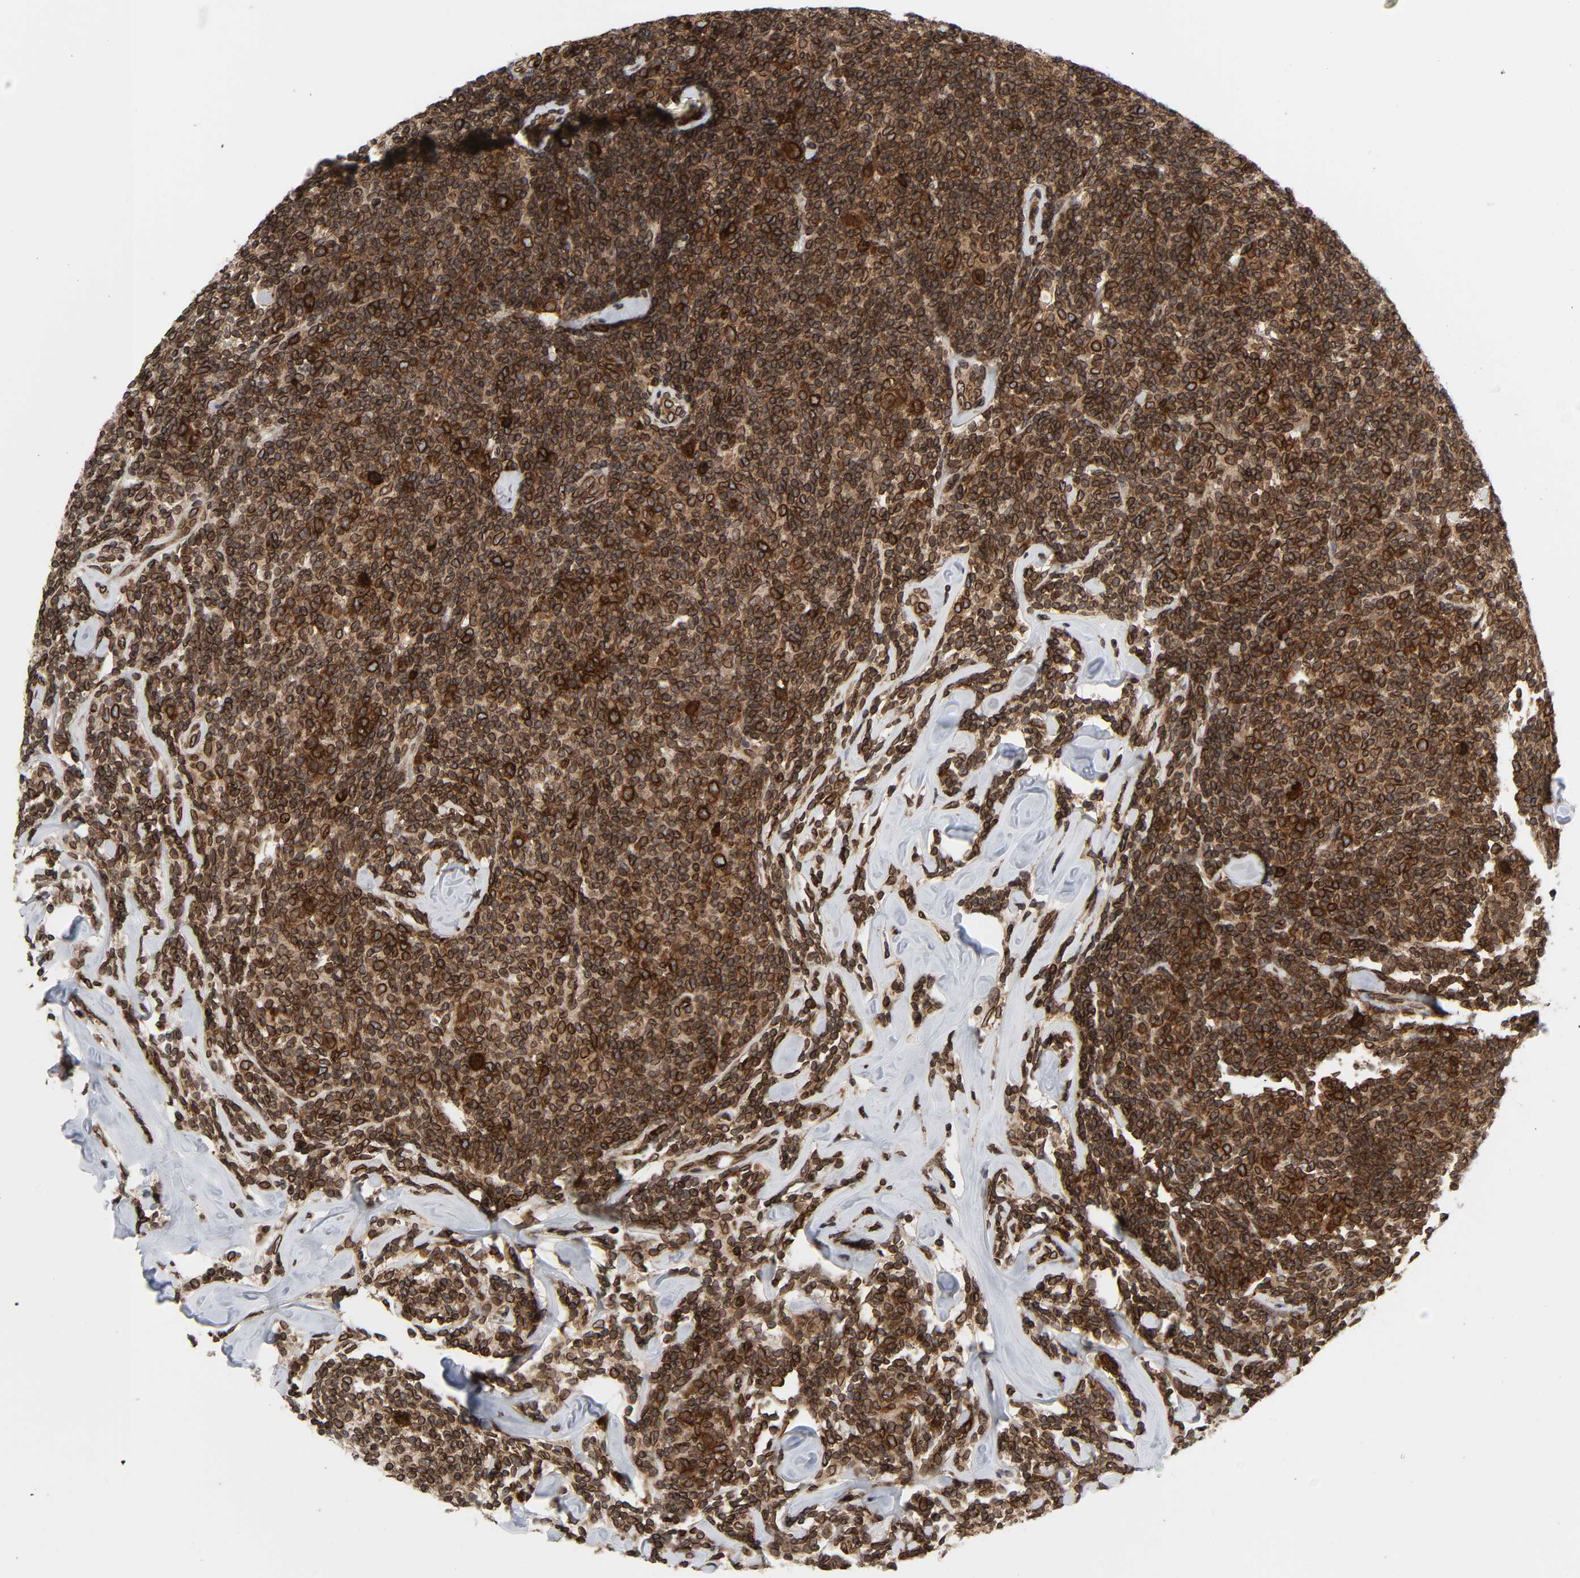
{"staining": {"intensity": "strong", "quantity": ">75%", "location": "cytoplasmic/membranous,nuclear"}, "tissue": "lymphoma", "cell_type": "Tumor cells", "image_type": "cancer", "snomed": [{"axis": "morphology", "description": "Malignant lymphoma, non-Hodgkin's type, Low grade"}, {"axis": "topography", "description": "Lymph node"}], "caption": "Malignant lymphoma, non-Hodgkin's type (low-grade) stained for a protein exhibits strong cytoplasmic/membranous and nuclear positivity in tumor cells.", "gene": "RANGAP1", "patient": {"sex": "female", "age": 56}}